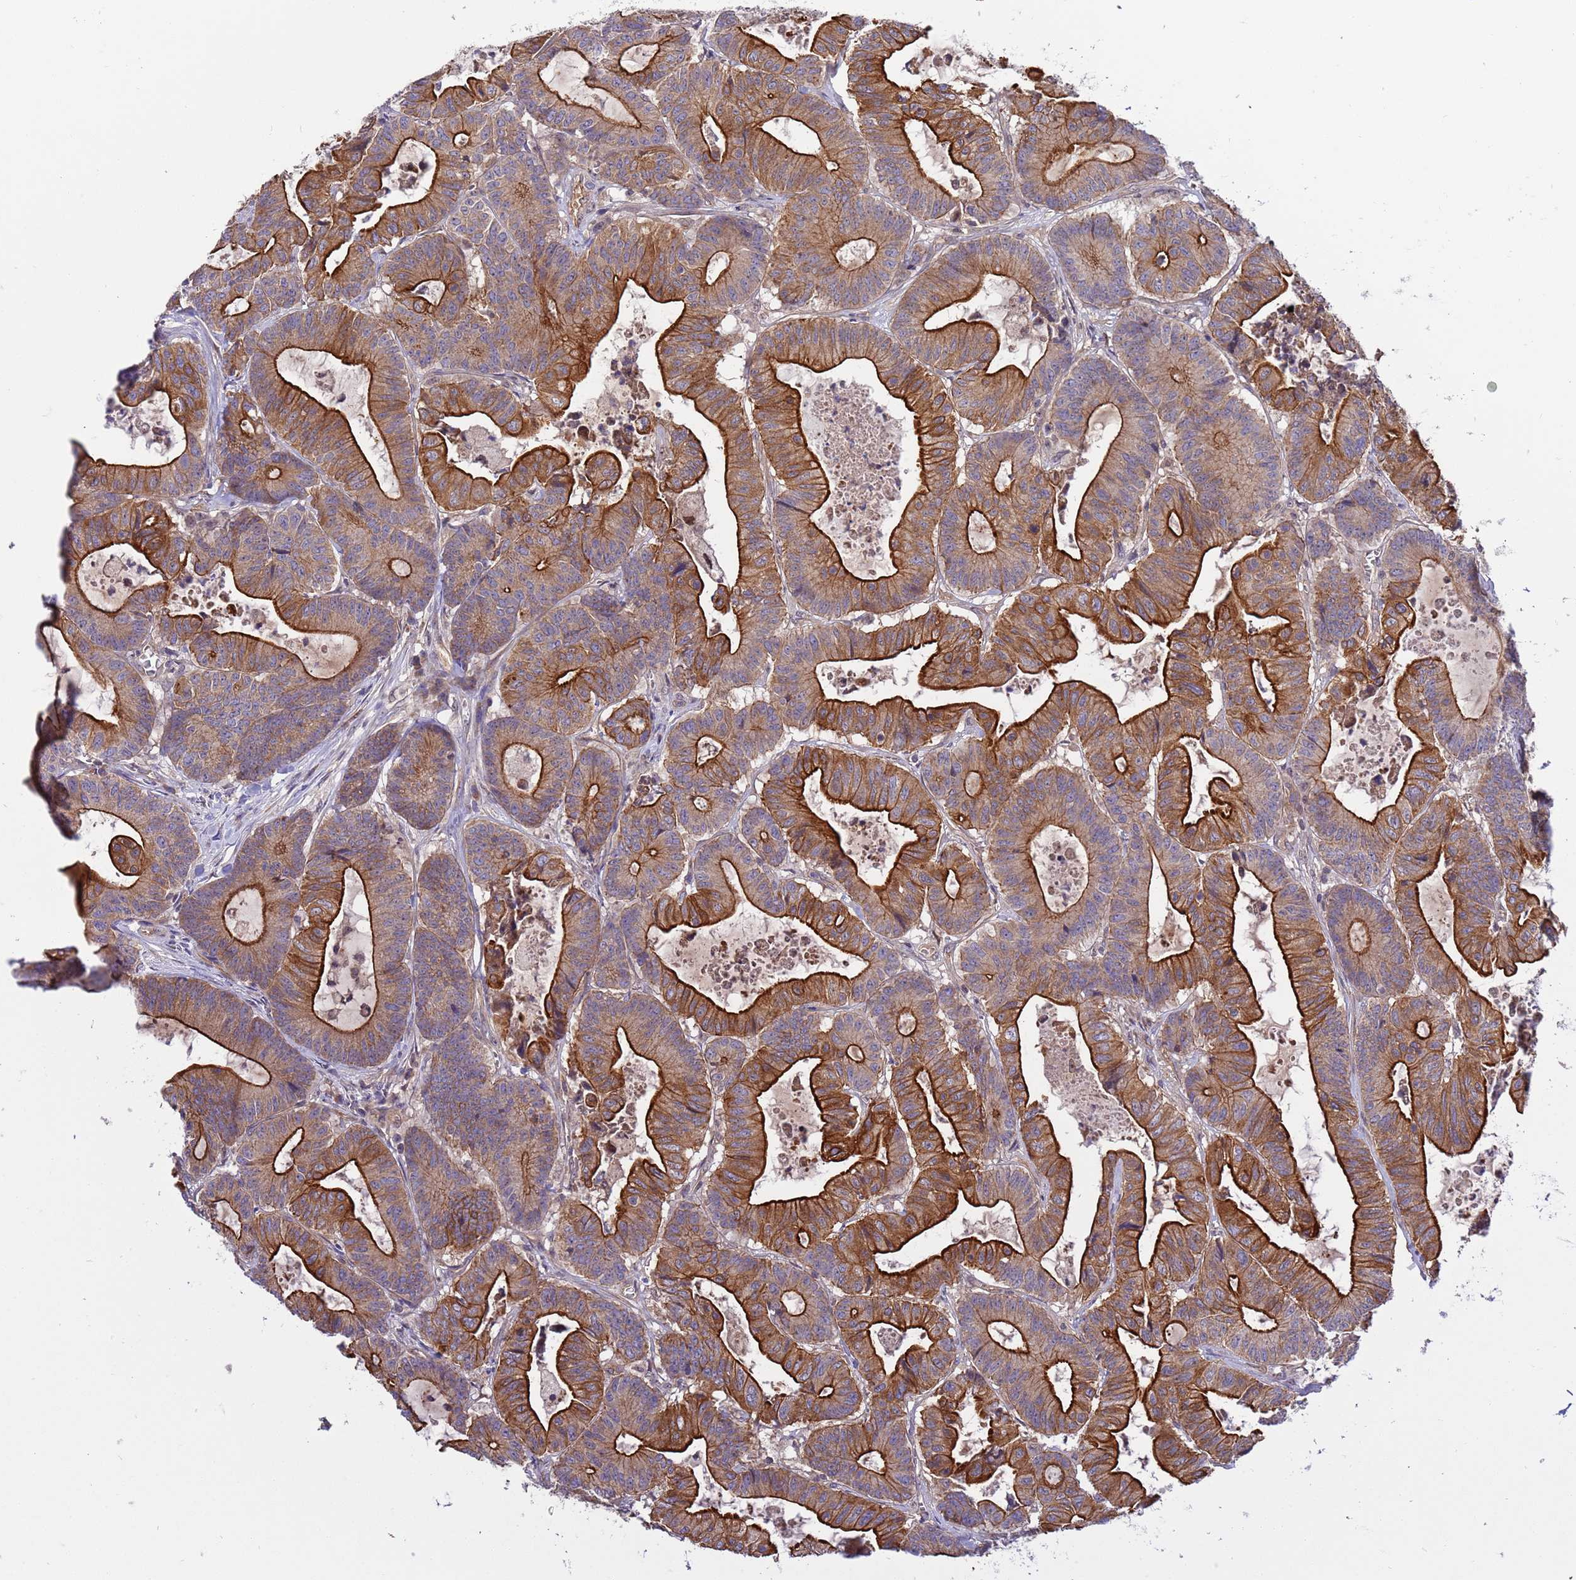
{"staining": {"intensity": "strong", "quantity": ">75%", "location": "cytoplasmic/membranous"}, "tissue": "colorectal cancer", "cell_type": "Tumor cells", "image_type": "cancer", "snomed": [{"axis": "morphology", "description": "Adenocarcinoma, NOS"}, {"axis": "topography", "description": "Colon"}], "caption": "Immunohistochemical staining of human adenocarcinoma (colorectal) shows high levels of strong cytoplasmic/membranous protein expression in about >75% of tumor cells.", "gene": "SMCO3", "patient": {"sex": "female", "age": 84}}